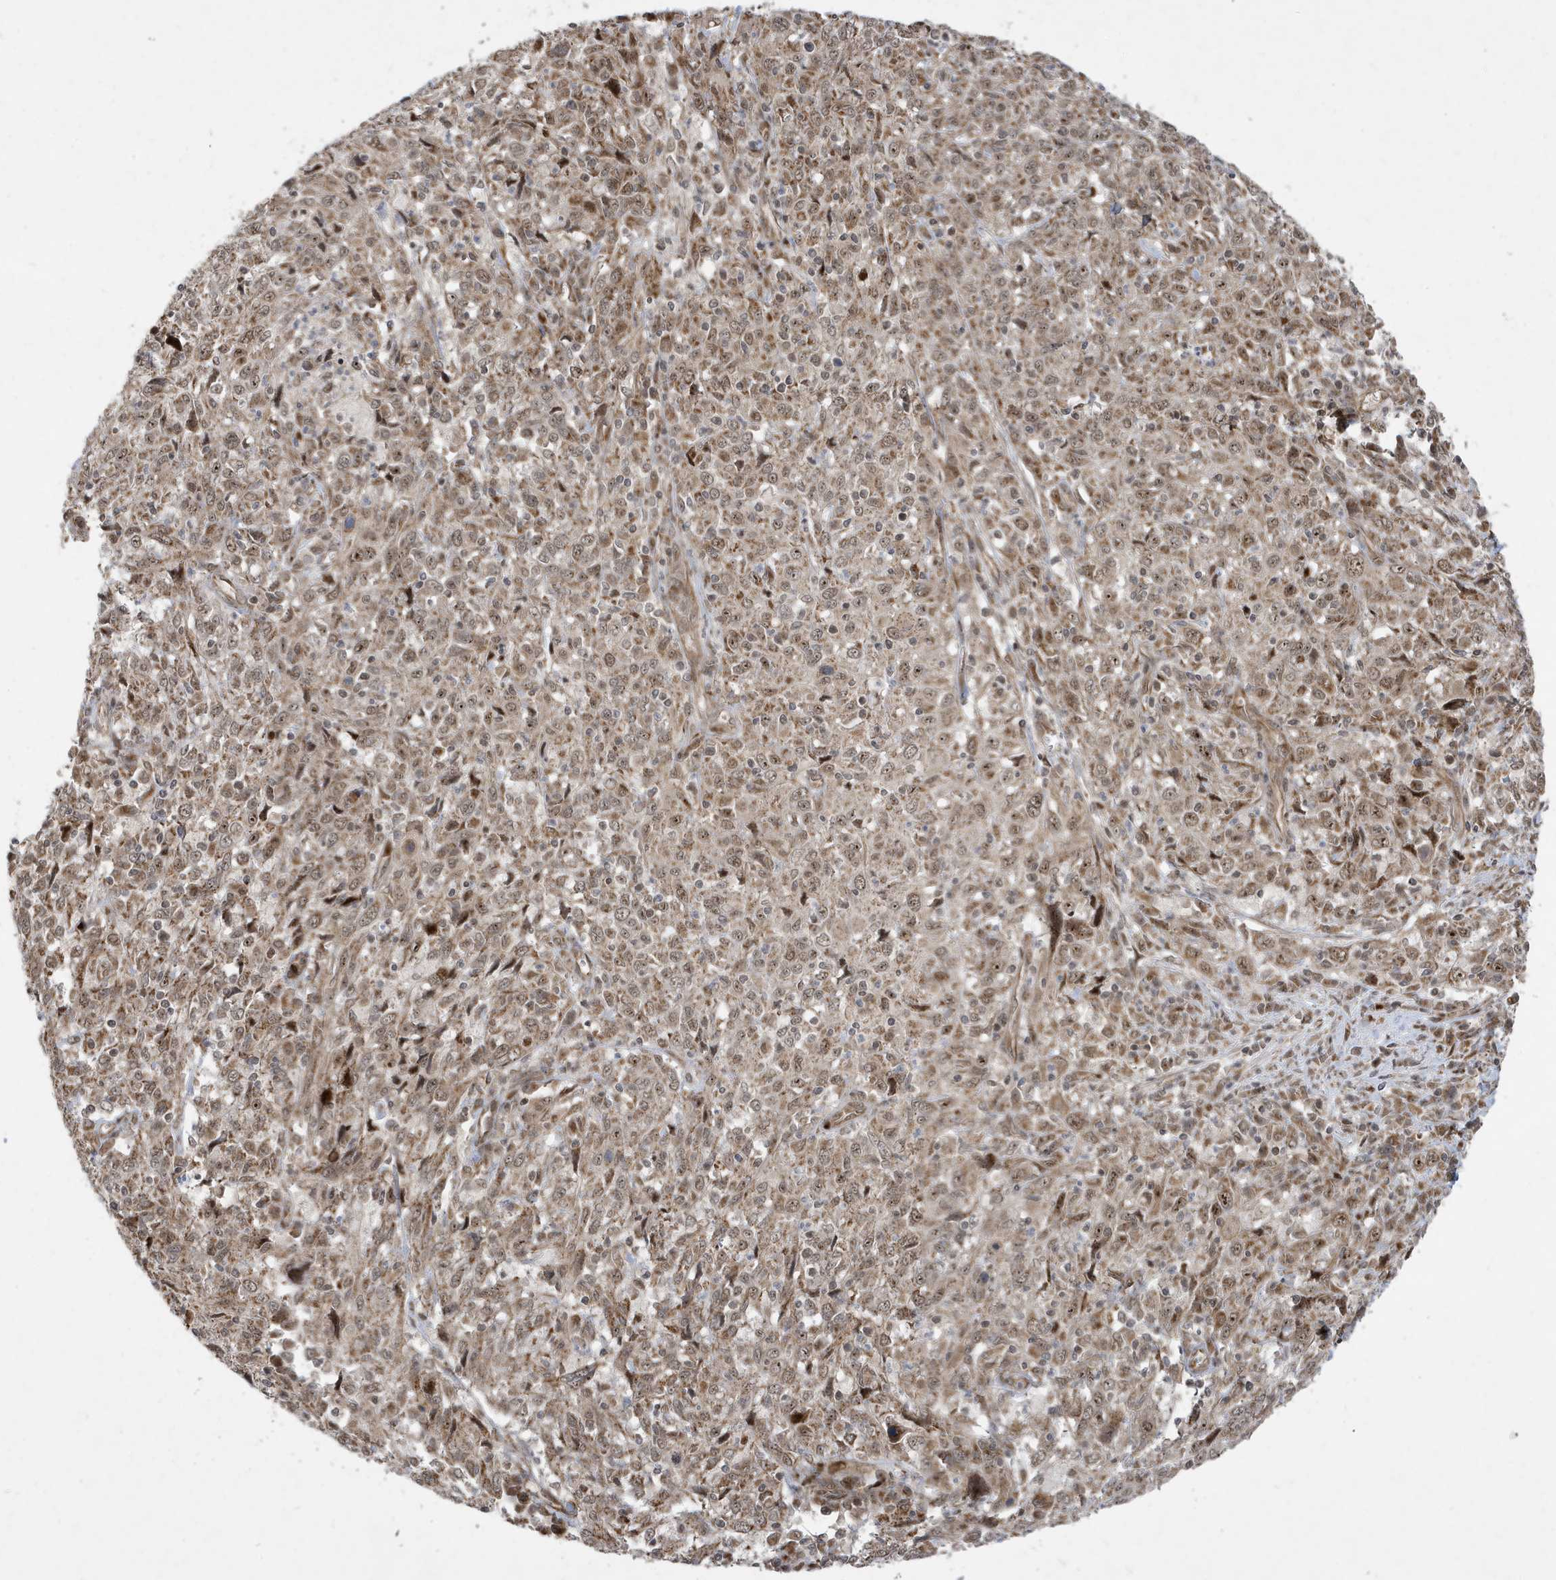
{"staining": {"intensity": "weak", "quantity": ">75%", "location": "cytoplasmic/membranous,nuclear"}, "tissue": "cervical cancer", "cell_type": "Tumor cells", "image_type": "cancer", "snomed": [{"axis": "morphology", "description": "Squamous cell carcinoma, NOS"}, {"axis": "topography", "description": "Cervix"}], "caption": "The image exhibits staining of squamous cell carcinoma (cervical), revealing weak cytoplasmic/membranous and nuclear protein positivity (brown color) within tumor cells.", "gene": "FAM9B", "patient": {"sex": "female", "age": 46}}